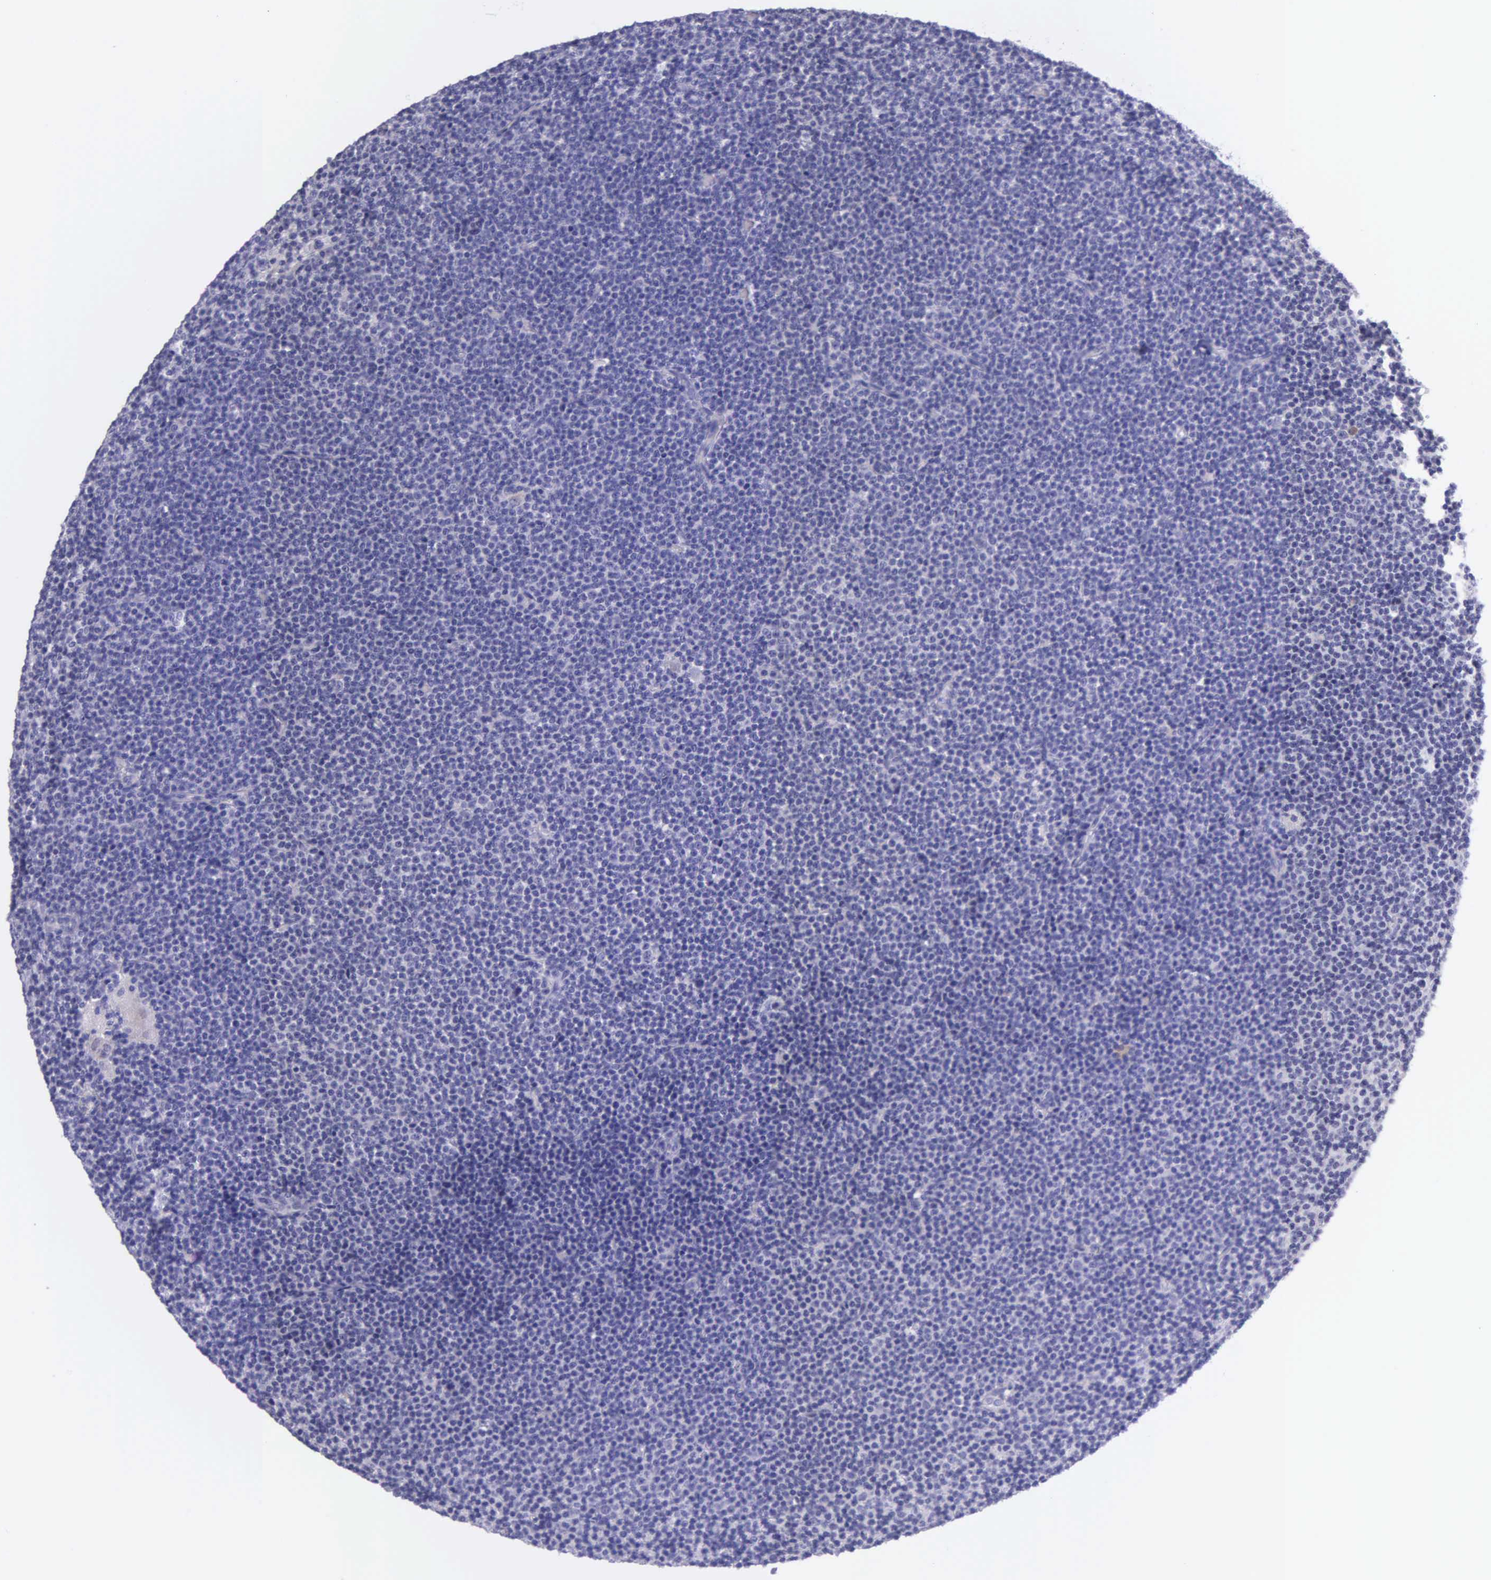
{"staining": {"intensity": "negative", "quantity": "none", "location": "none"}, "tissue": "lymphoma", "cell_type": "Tumor cells", "image_type": "cancer", "snomed": [{"axis": "morphology", "description": "Malignant lymphoma, non-Hodgkin's type, Low grade"}, {"axis": "topography", "description": "Lymph node"}], "caption": "Immunohistochemistry (IHC) of human lymphoma shows no expression in tumor cells.", "gene": "THSD7A", "patient": {"sex": "female", "age": 69}}